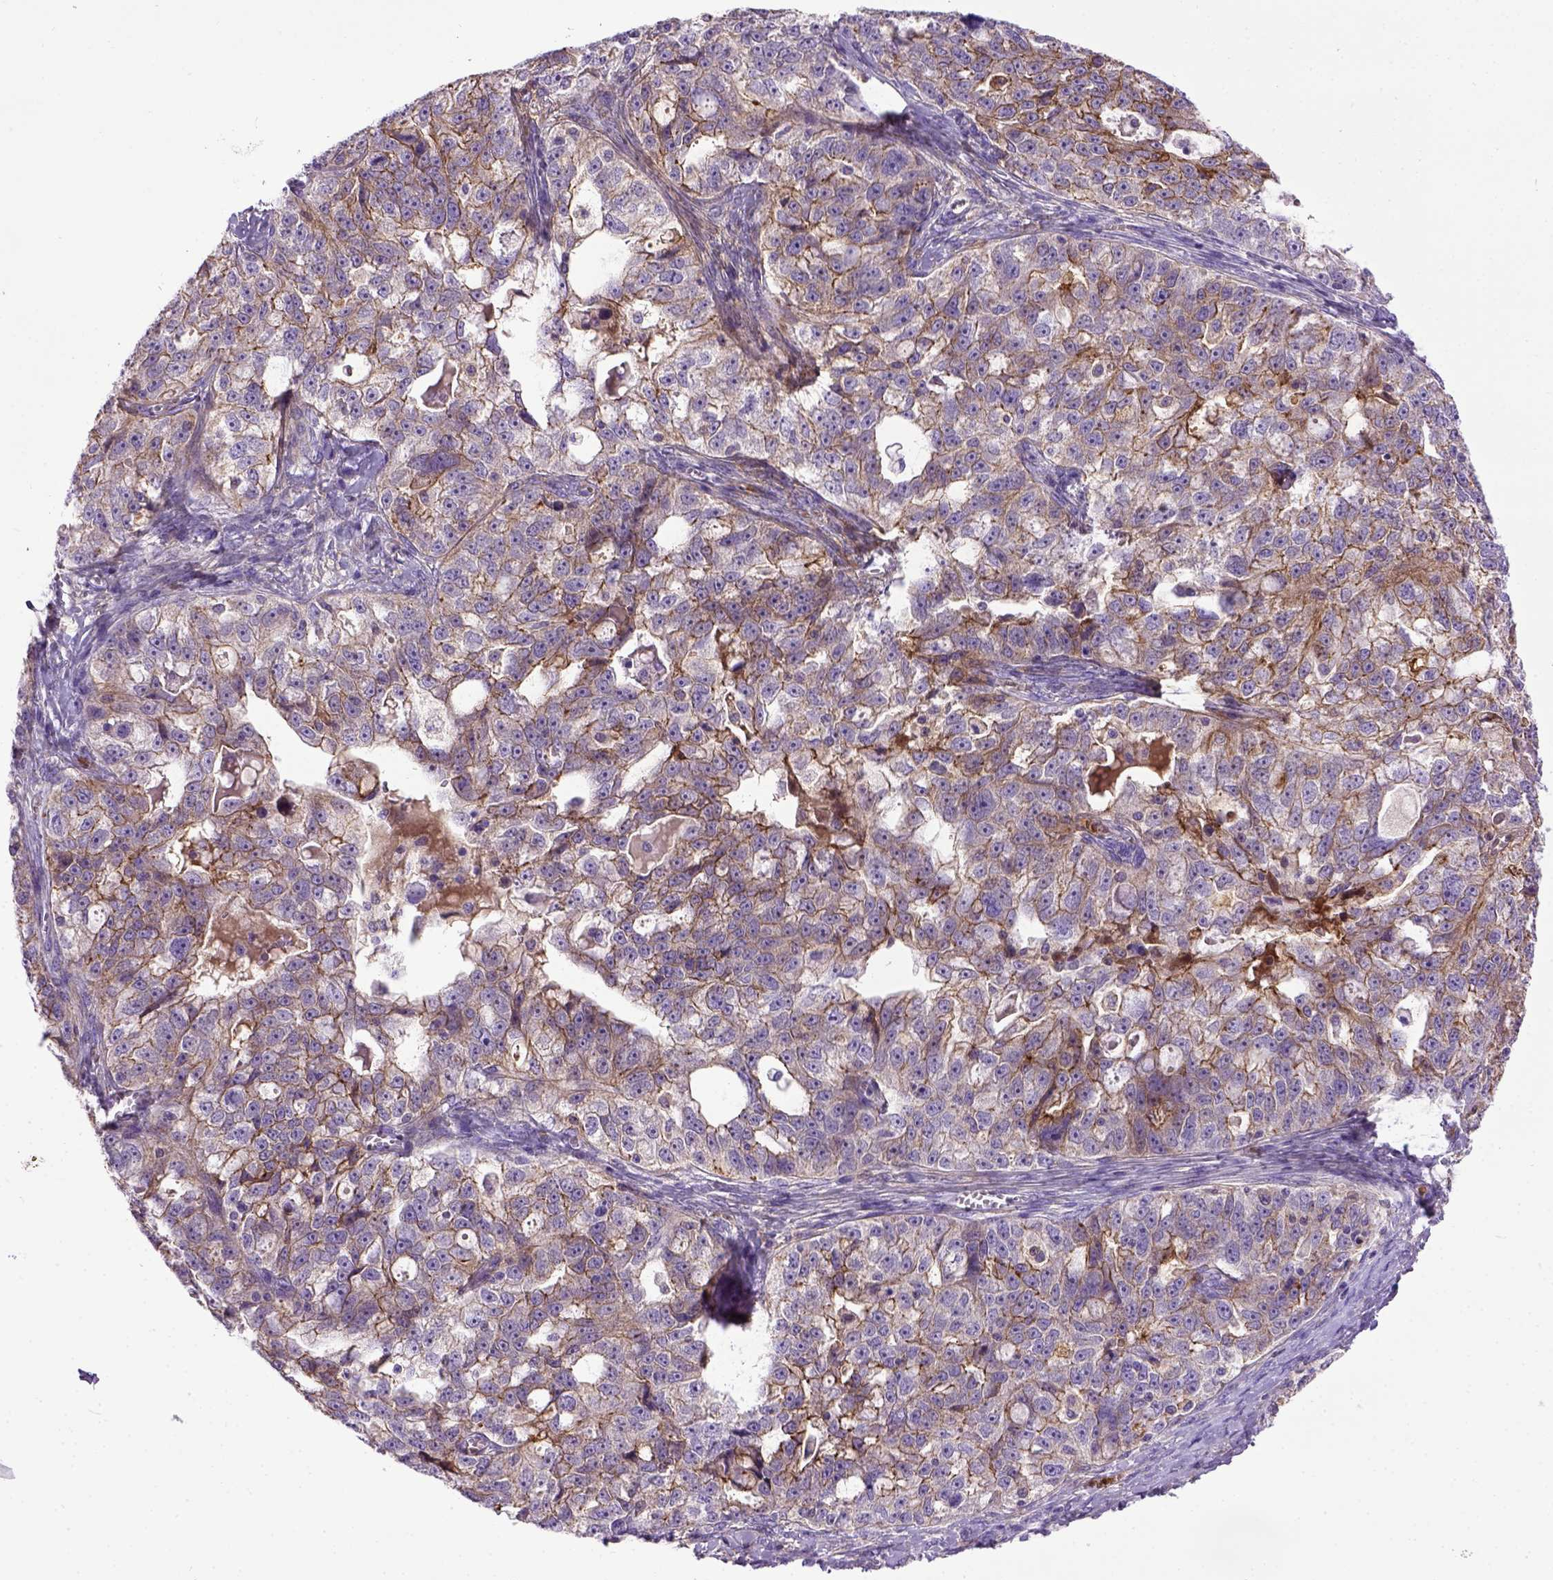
{"staining": {"intensity": "moderate", "quantity": "25%-75%", "location": "cytoplasmic/membranous"}, "tissue": "ovarian cancer", "cell_type": "Tumor cells", "image_type": "cancer", "snomed": [{"axis": "morphology", "description": "Cystadenocarcinoma, serous, NOS"}, {"axis": "topography", "description": "Ovary"}], "caption": "Serous cystadenocarcinoma (ovarian) was stained to show a protein in brown. There is medium levels of moderate cytoplasmic/membranous staining in approximately 25%-75% of tumor cells.", "gene": "CDH1", "patient": {"sex": "female", "age": 51}}